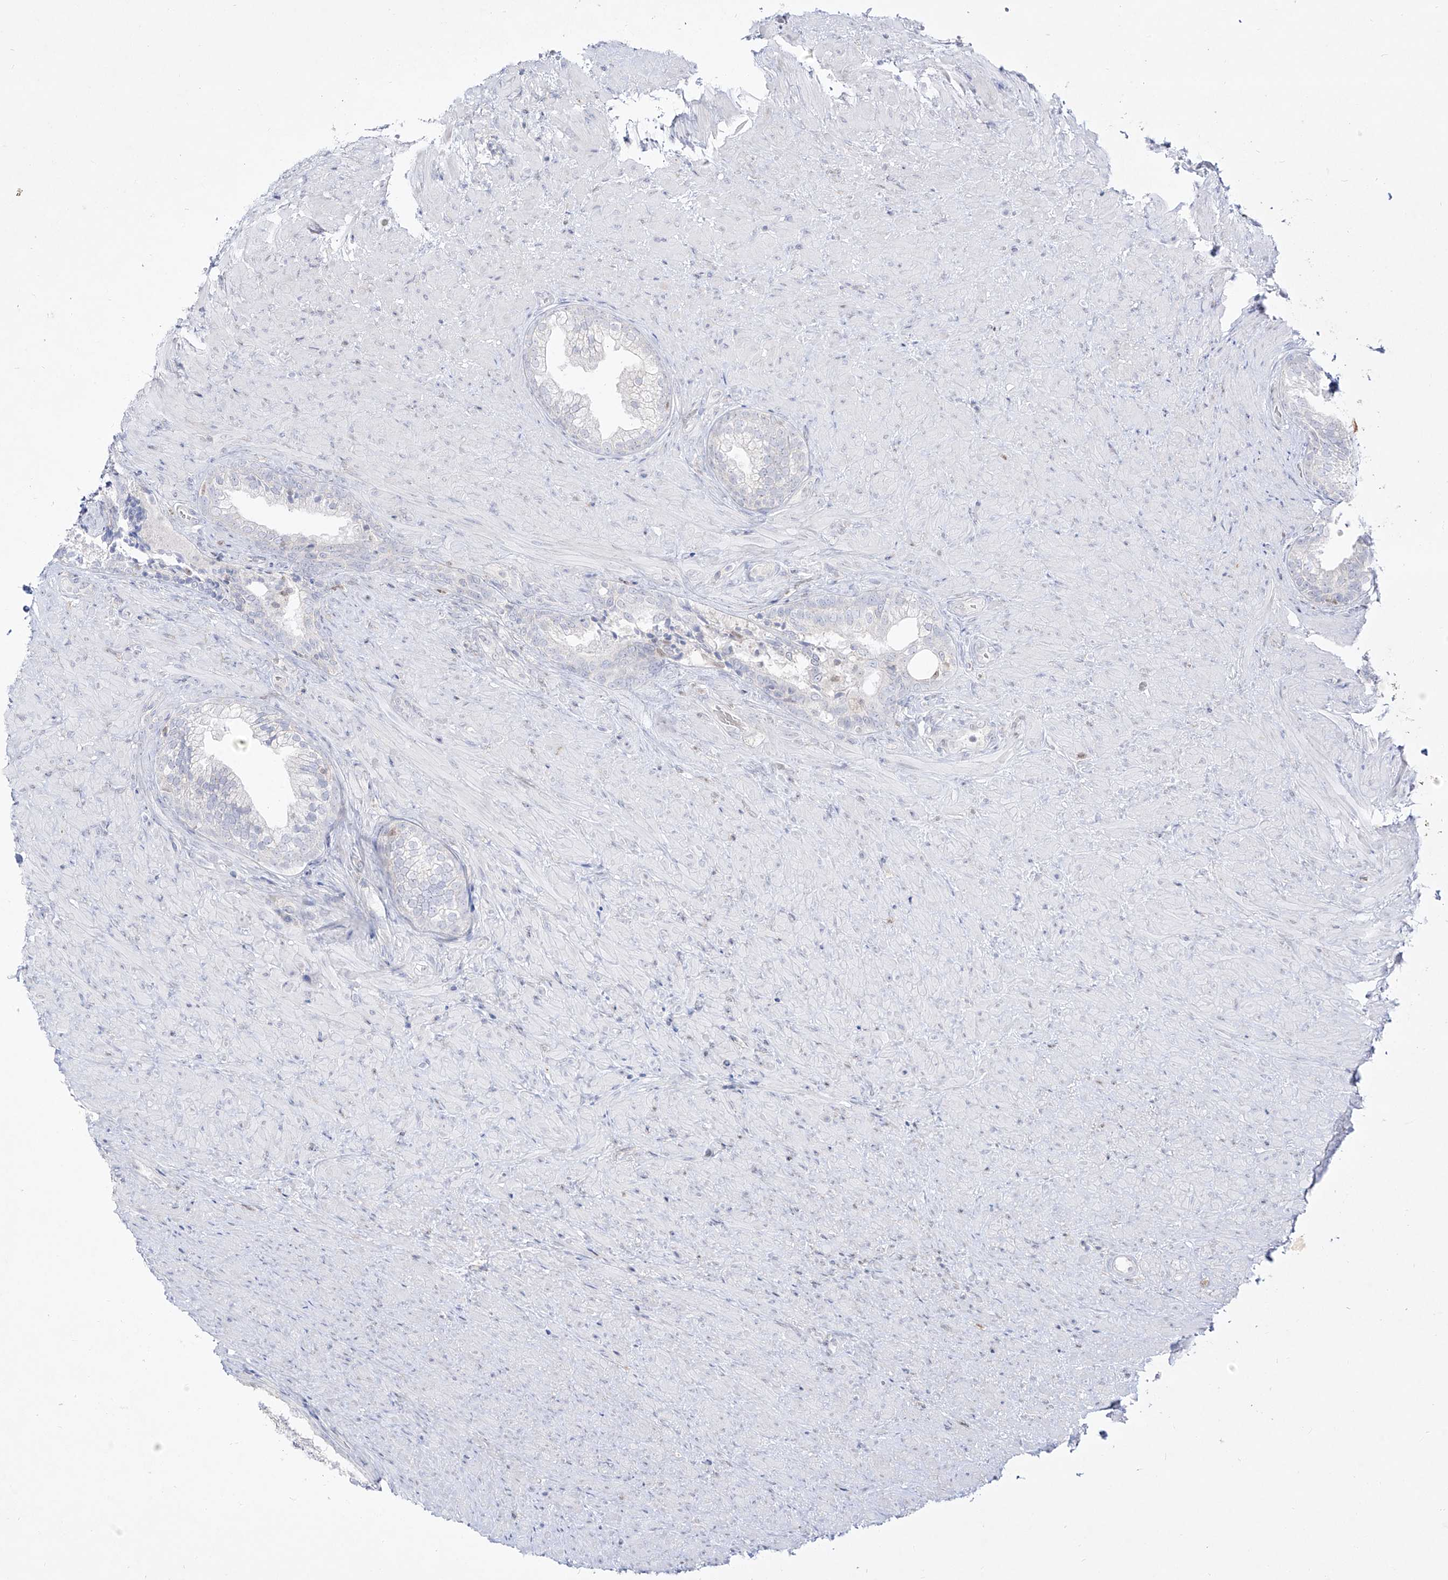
{"staining": {"intensity": "negative", "quantity": "none", "location": "none"}, "tissue": "prostate", "cell_type": "Glandular cells", "image_type": "normal", "snomed": [{"axis": "morphology", "description": "Normal tissue, NOS"}, {"axis": "topography", "description": "Prostate"}], "caption": "DAB immunohistochemical staining of unremarkable prostate demonstrates no significant positivity in glandular cells.", "gene": "DMKN", "patient": {"sex": "male", "age": 76}}